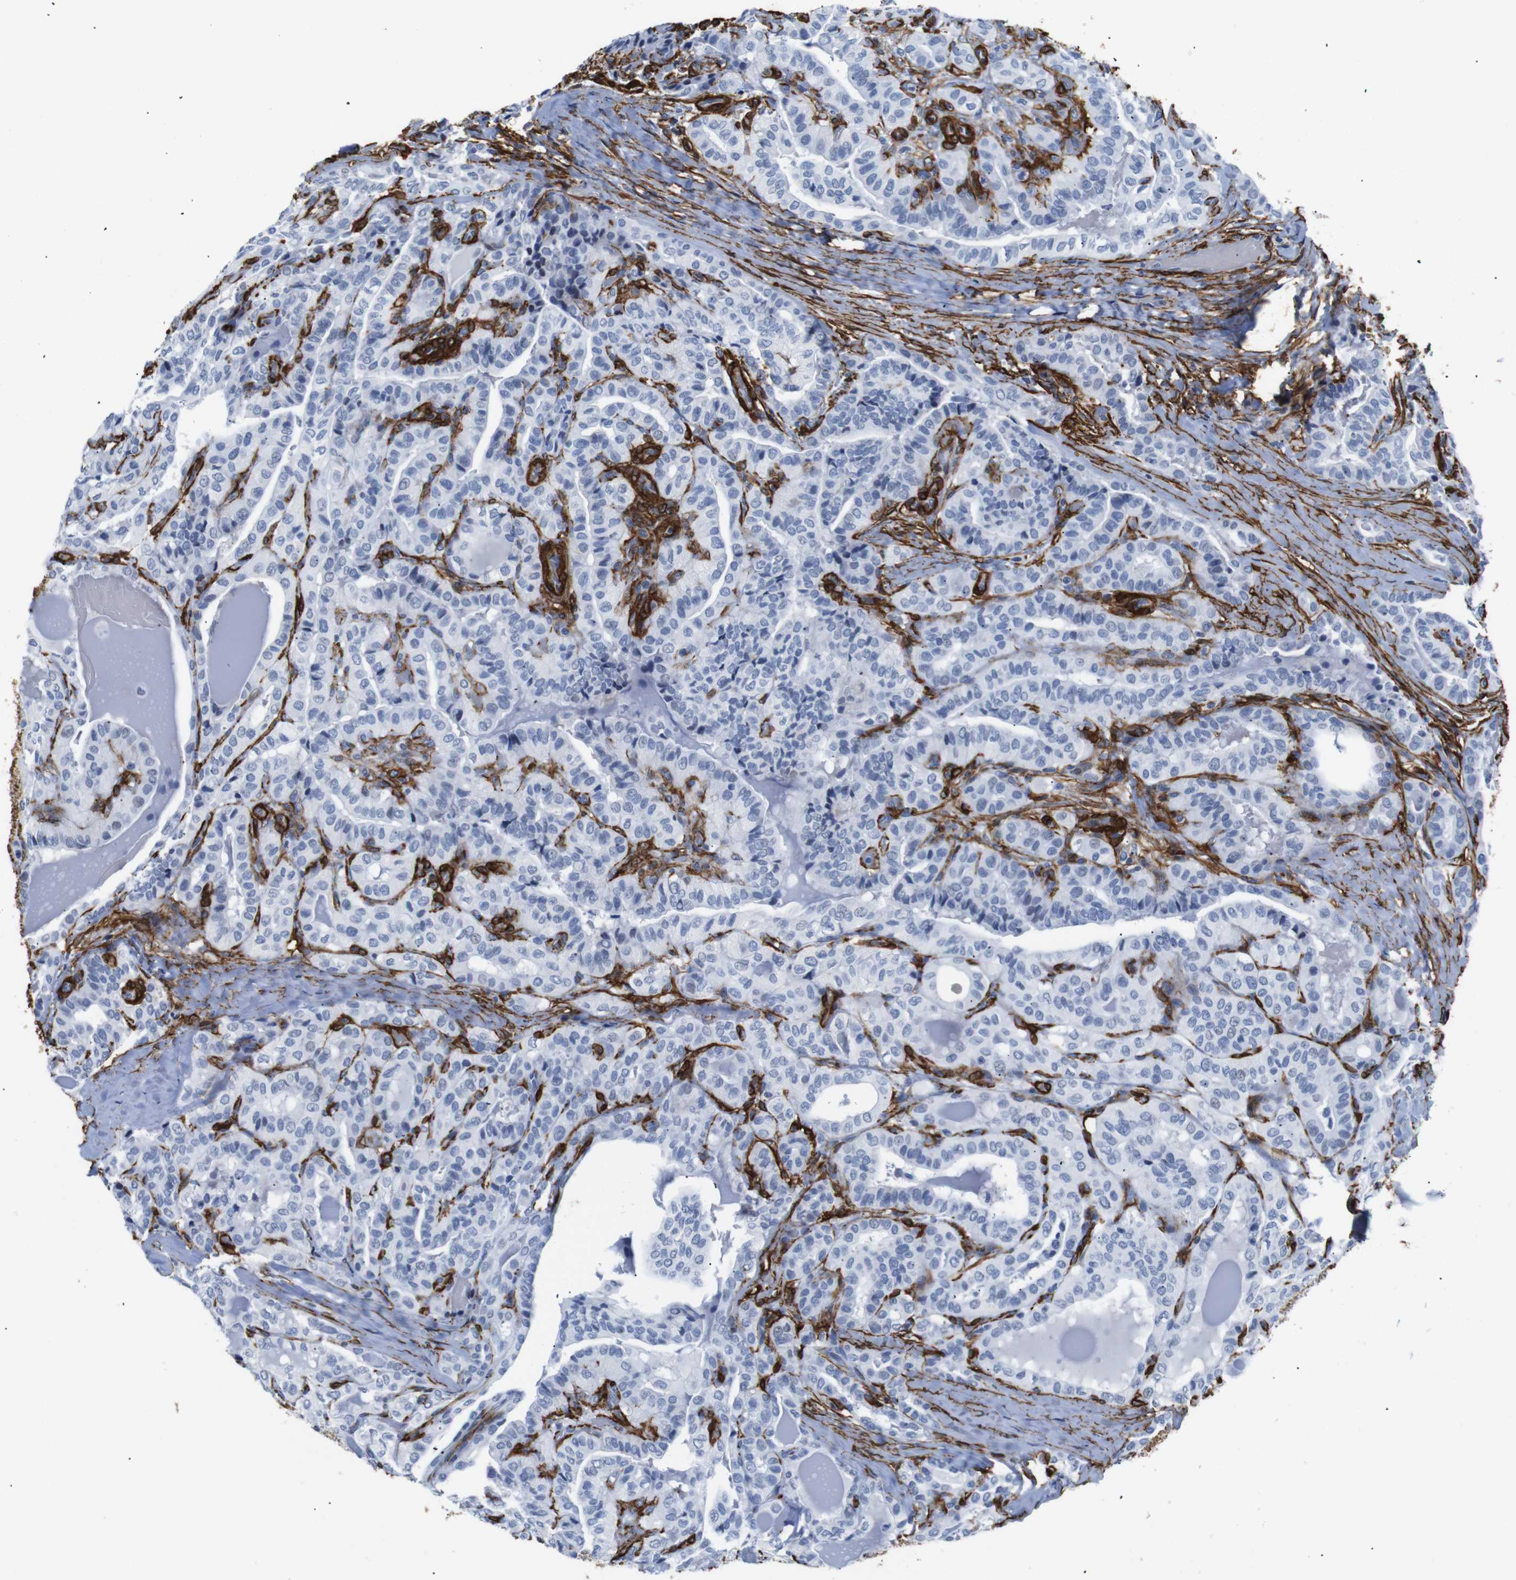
{"staining": {"intensity": "negative", "quantity": "none", "location": "none"}, "tissue": "thyroid cancer", "cell_type": "Tumor cells", "image_type": "cancer", "snomed": [{"axis": "morphology", "description": "Papillary adenocarcinoma, NOS"}, {"axis": "topography", "description": "Thyroid gland"}], "caption": "Tumor cells are negative for brown protein staining in thyroid papillary adenocarcinoma.", "gene": "ACTA2", "patient": {"sex": "male", "age": 77}}